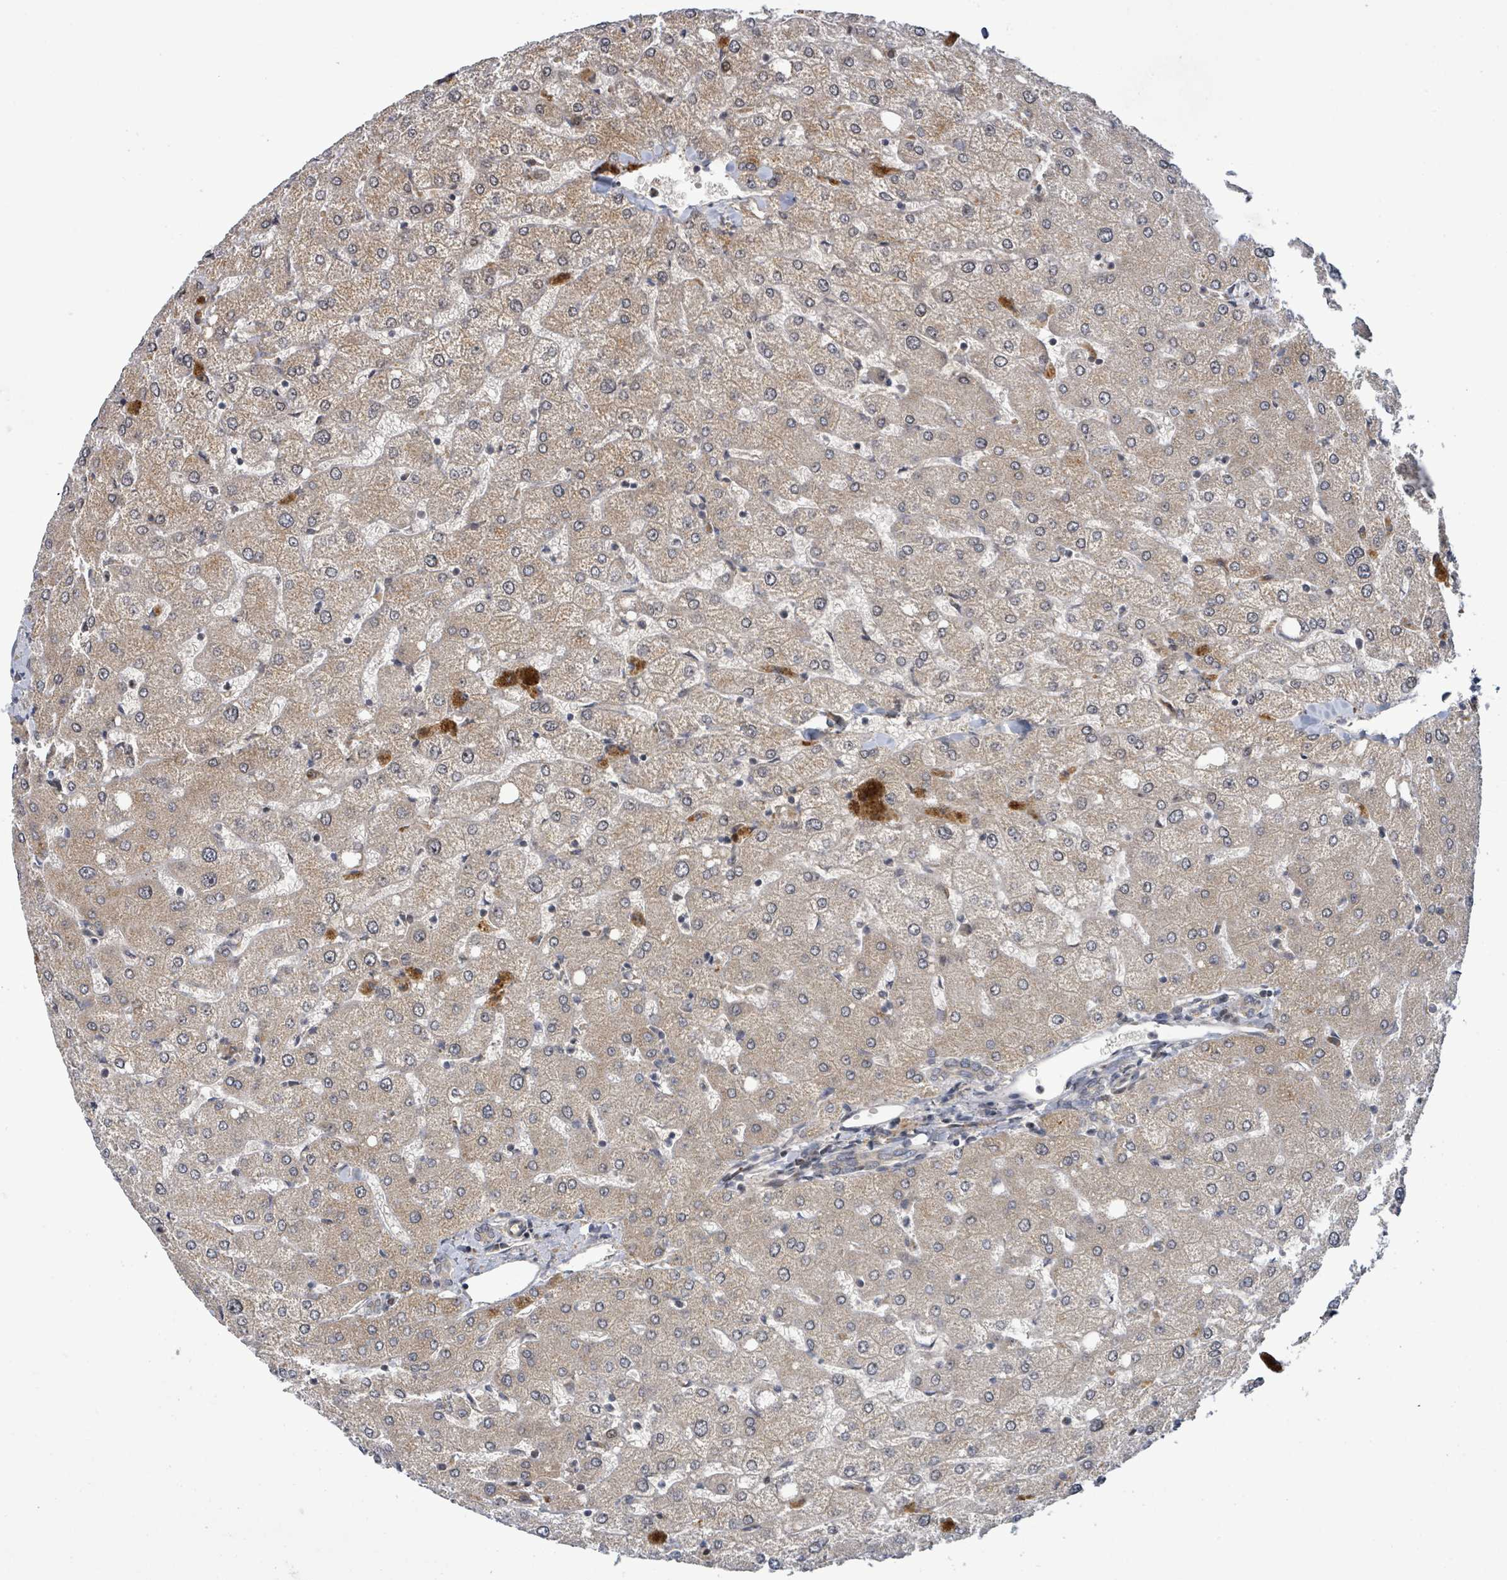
{"staining": {"intensity": "weak", "quantity": ">75%", "location": "cytoplasmic/membranous"}, "tissue": "liver", "cell_type": "Cholangiocytes", "image_type": "normal", "snomed": [{"axis": "morphology", "description": "Normal tissue, NOS"}, {"axis": "topography", "description": "Liver"}], "caption": "DAB immunohistochemical staining of unremarkable human liver demonstrates weak cytoplasmic/membranous protein expression in approximately >75% of cholangiocytes.", "gene": "ITGA11", "patient": {"sex": "female", "age": 54}}